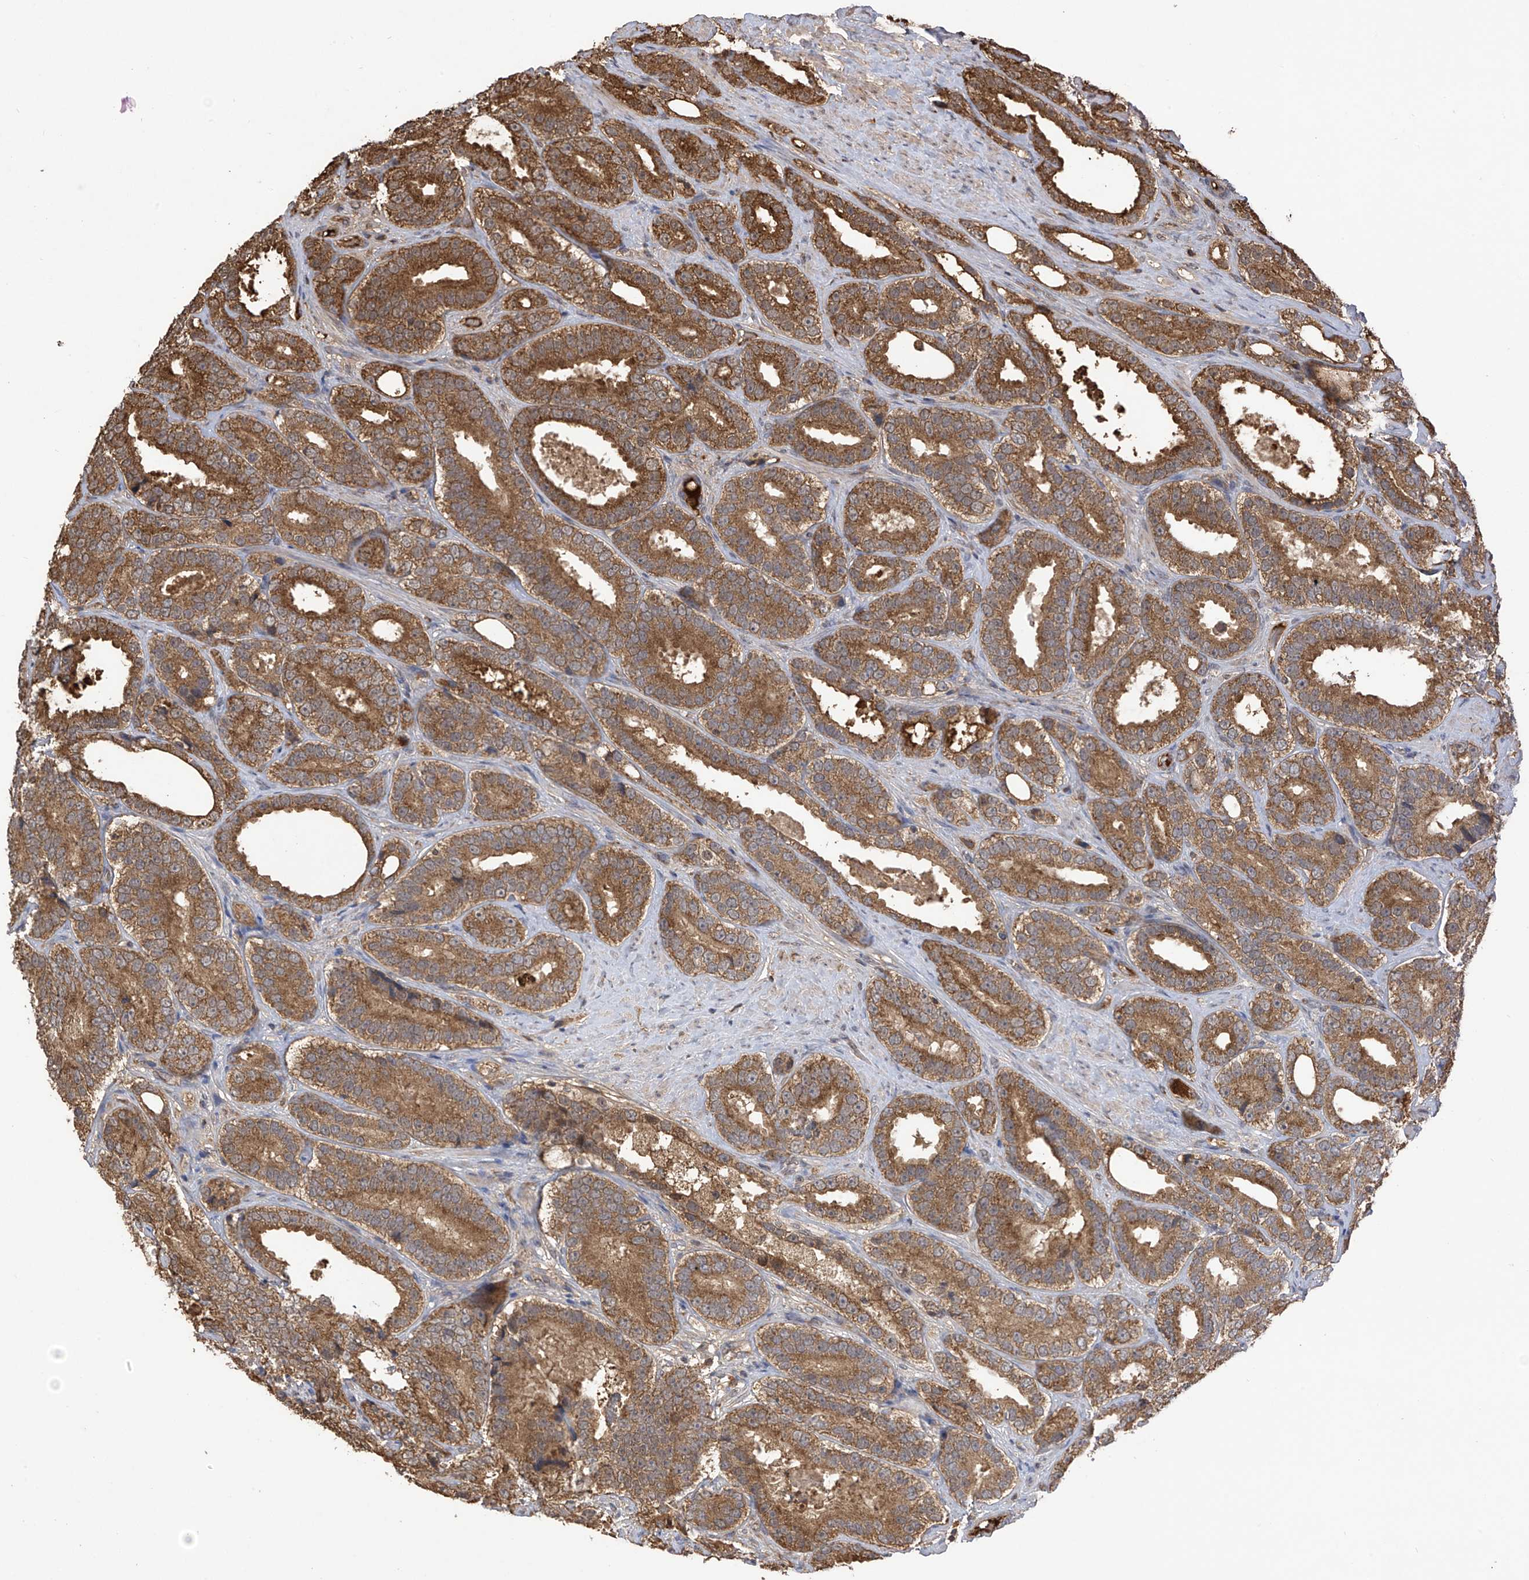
{"staining": {"intensity": "moderate", "quantity": ">75%", "location": "cytoplasmic/membranous"}, "tissue": "prostate cancer", "cell_type": "Tumor cells", "image_type": "cancer", "snomed": [{"axis": "morphology", "description": "Adenocarcinoma, High grade"}, {"axis": "topography", "description": "Prostate"}], "caption": "Human high-grade adenocarcinoma (prostate) stained with a protein marker displays moderate staining in tumor cells.", "gene": "PNPT1", "patient": {"sex": "male", "age": 56}}